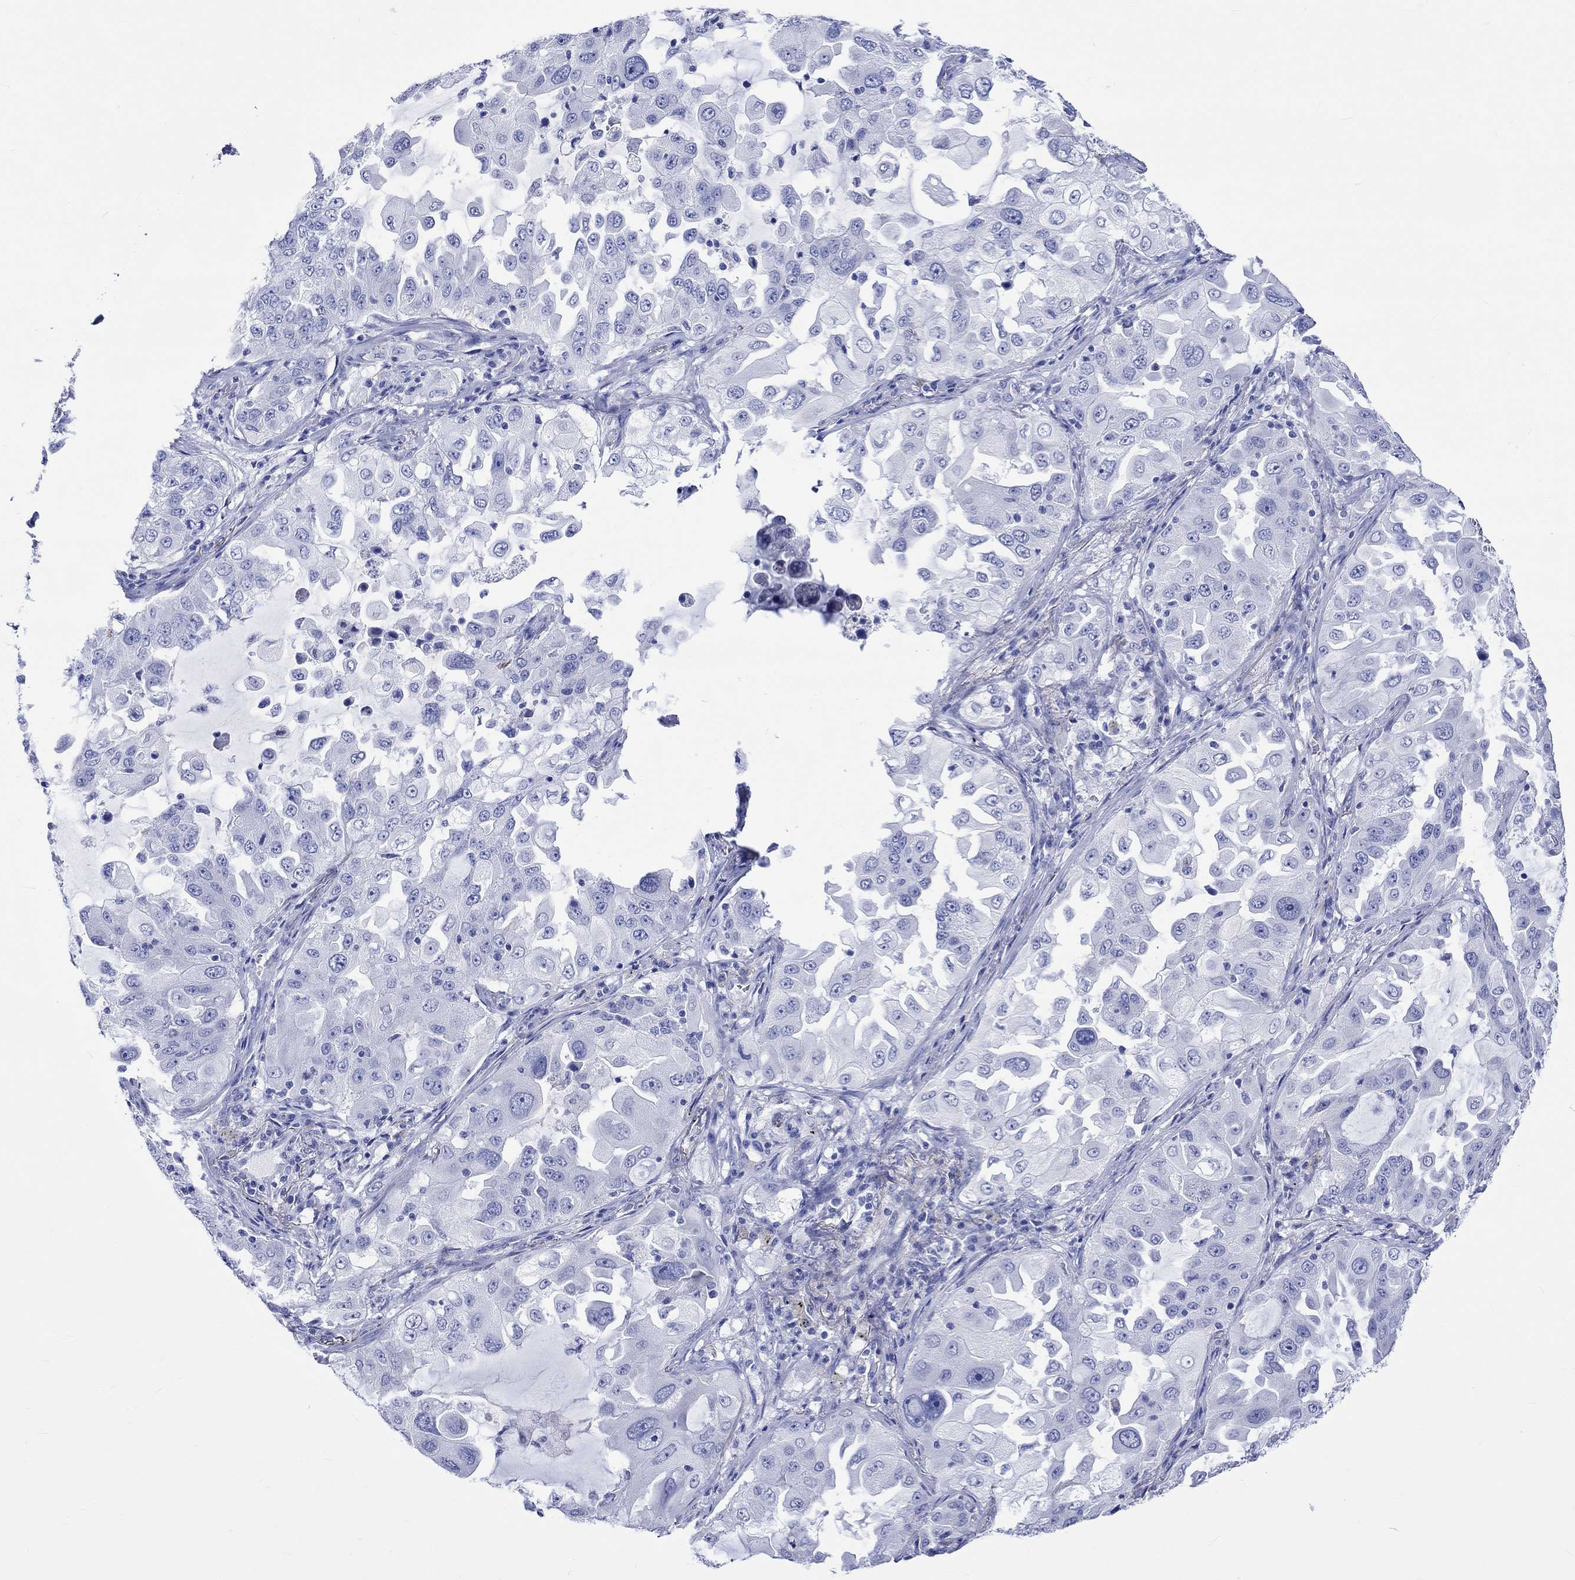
{"staining": {"intensity": "negative", "quantity": "none", "location": "none"}, "tissue": "lung cancer", "cell_type": "Tumor cells", "image_type": "cancer", "snomed": [{"axis": "morphology", "description": "Adenocarcinoma, NOS"}, {"axis": "topography", "description": "Lung"}], "caption": "Immunohistochemistry histopathology image of neoplastic tissue: lung adenocarcinoma stained with DAB displays no significant protein positivity in tumor cells.", "gene": "HARBI1", "patient": {"sex": "female", "age": 61}}